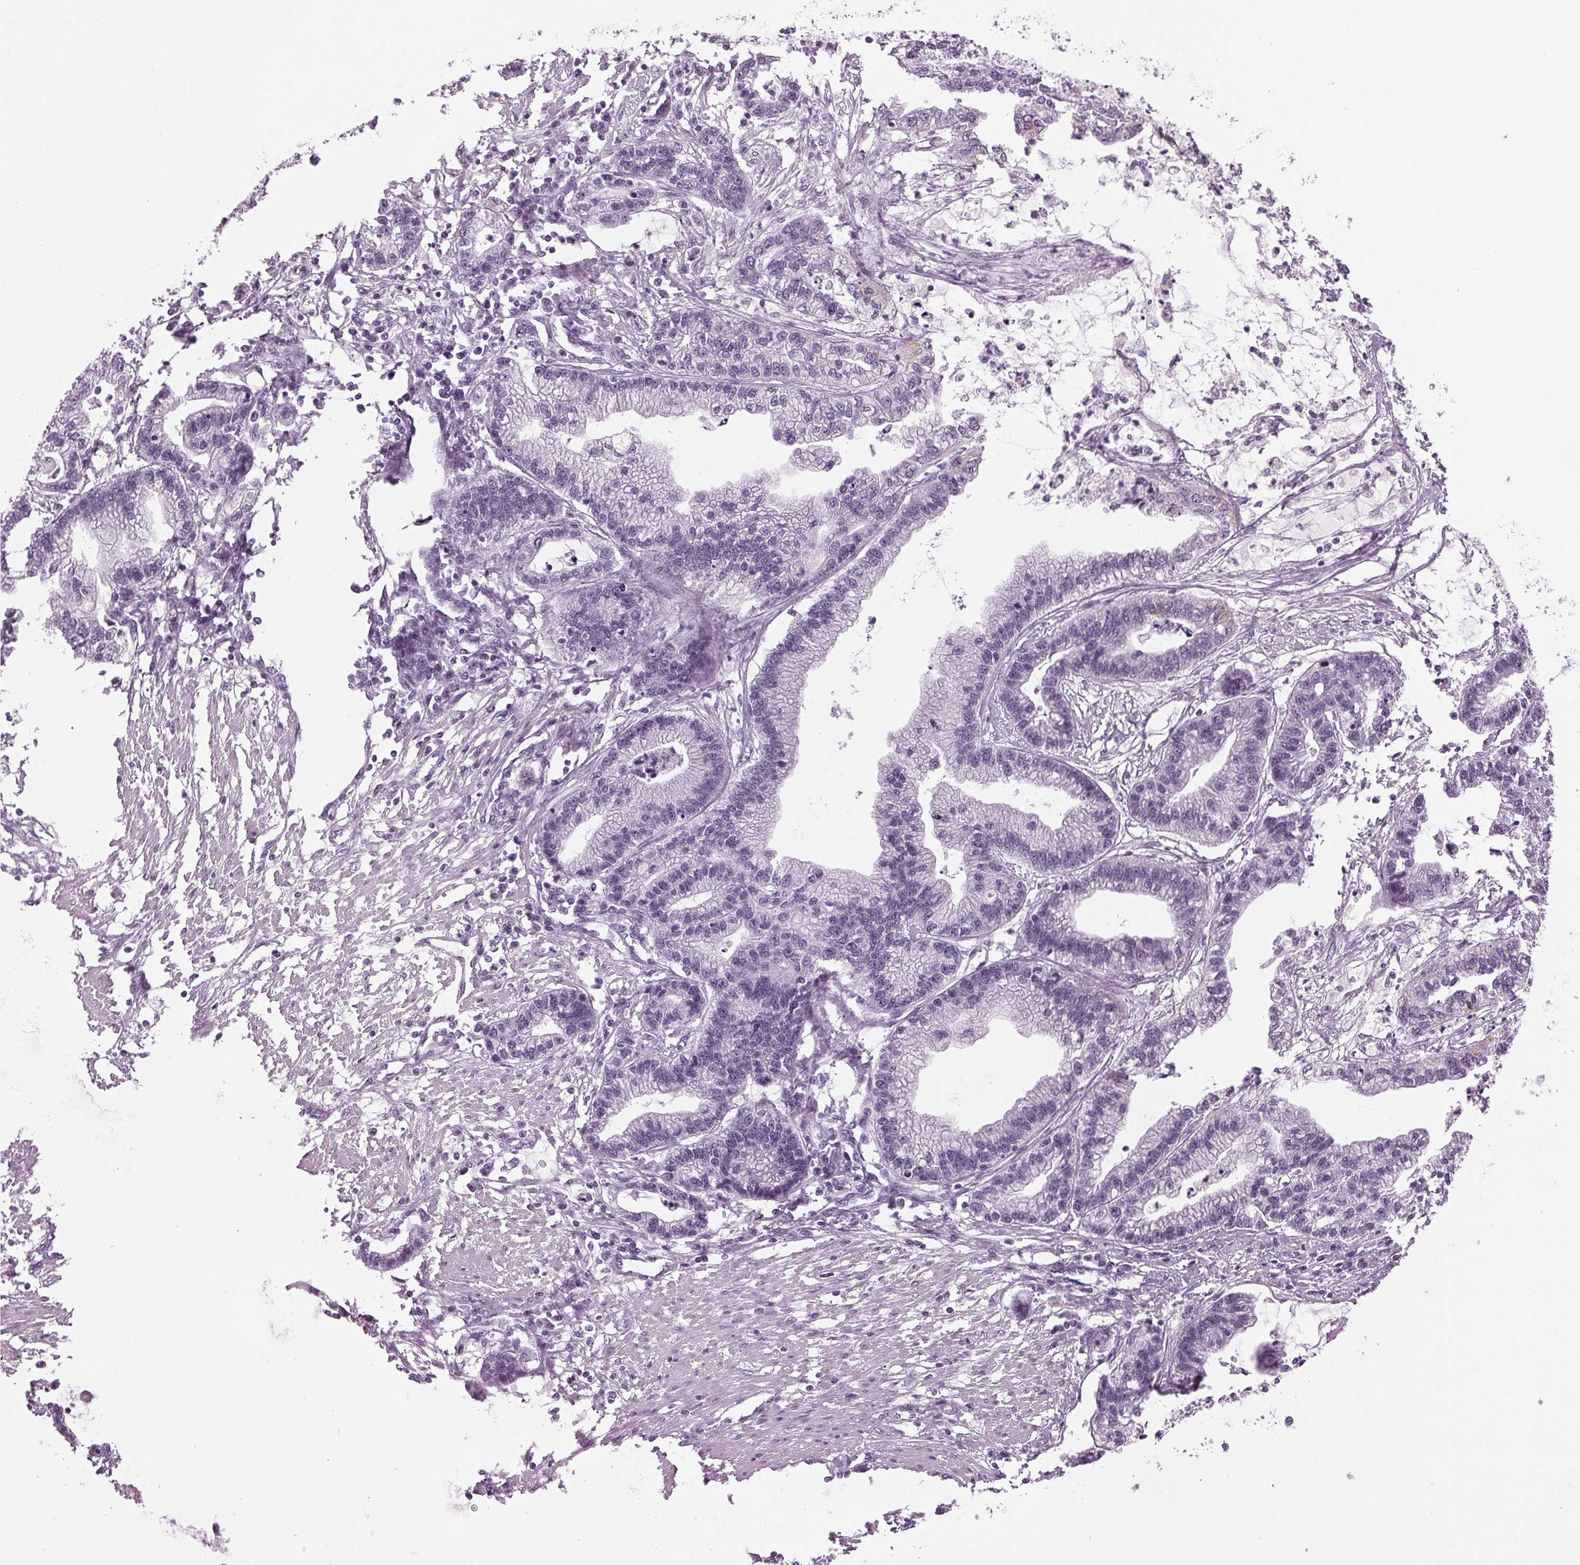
{"staining": {"intensity": "negative", "quantity": "none", "location": "none"}, "tissue": "stomach cancer", "cell_type": "Tumor cells", "image_type": "cancer", "snomed": [{"axis": "morphology", "description": "Adenocarcinoma, NOS"}, {"axis": "topography", "description": "Stomach"}], "caption": "IHC image of neoplastic tissue: human adenocarcinoma (stomach) stained with DAB (3,3'-diaminobenzidine) exhibits no significant protein positivity in tumor cells.", "gene": "DNAH12", "patient": {"sex": "male", "age": 83}}